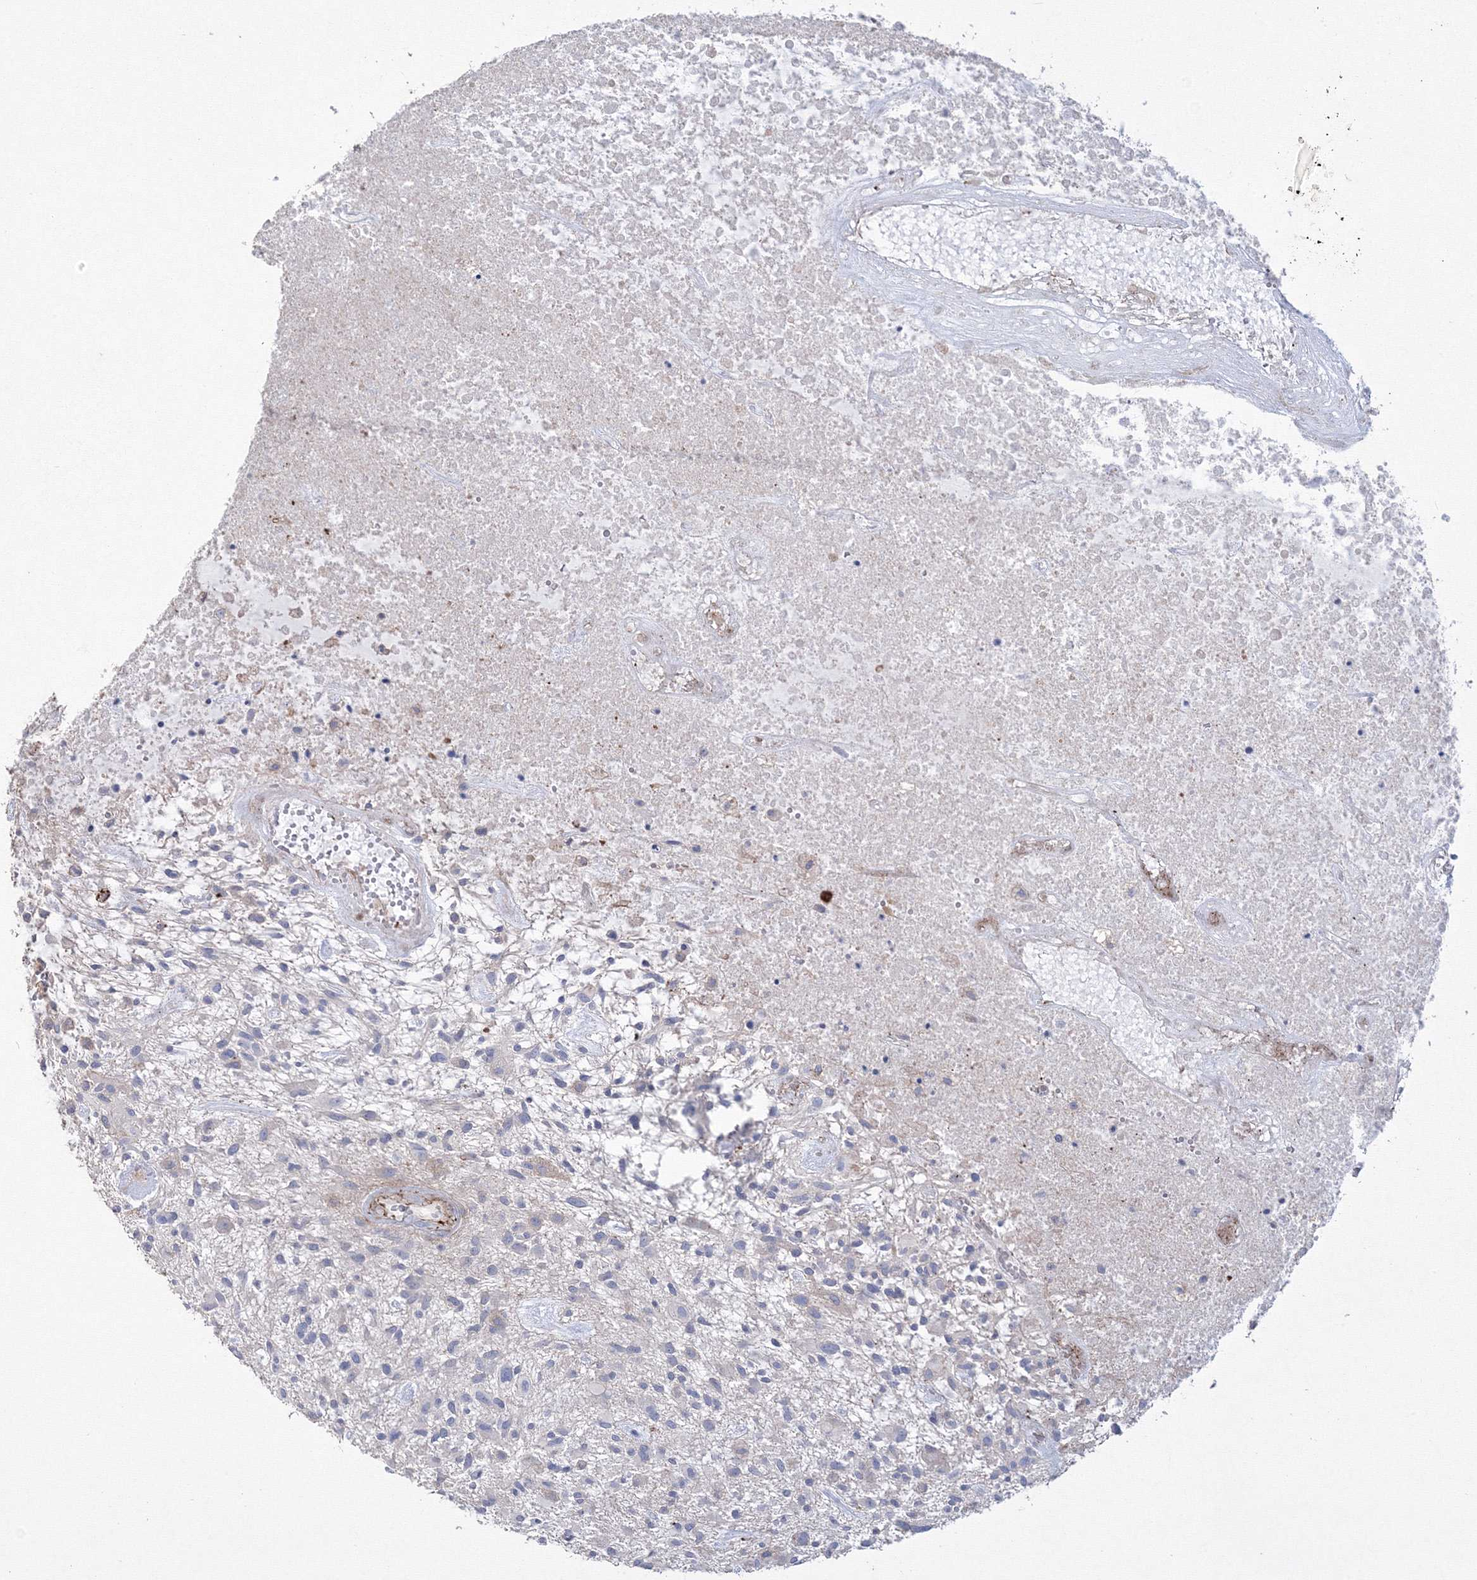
{"staining": {"intensity": "negative", "quantity": "none", "location": "none"}, "tissue": "glioma", "cell_type": "Tumor cells", "image_type": "cancer", "snomed": [{"axis": "morphology", "description": "Glioma, malignant, High grade"}, {"axis": "topography", "description": "Brain"}], "caption": "DAB (3,3'-diaminobenzidine) immunohistochemical staining of malignant high-grade glioma displays no significant positivity in tumor cells. (Immunohistochemistry, brightfield microscopy, high magnification).", "gene": "GPR82", "patient": {"sex": "male", "age": 47}}